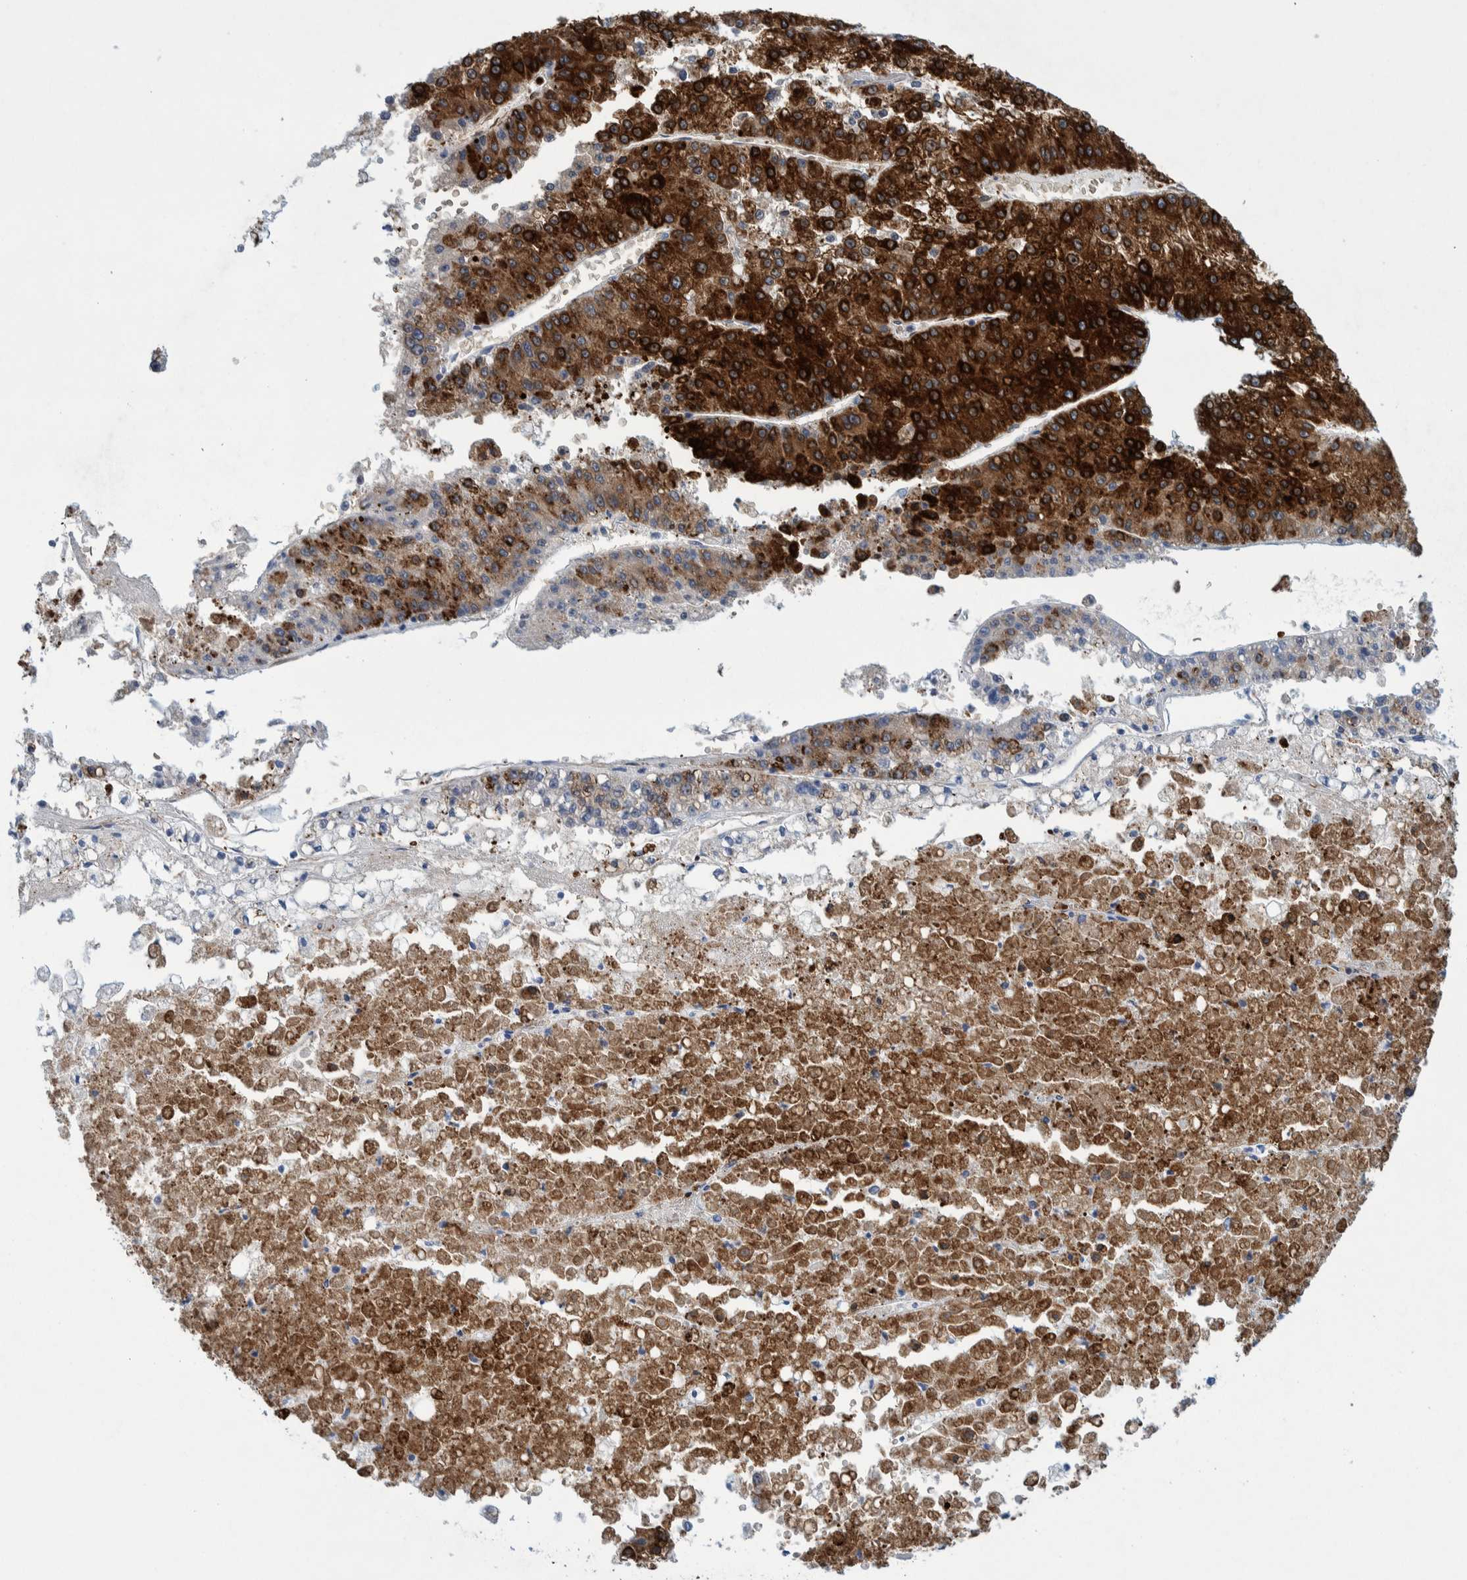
{"staining": {"intensity": "strong", "quantity": ">75%", "location": "cytoplasmic/membranous"}, "tissue": "liver cancer", "cell_type": "Tumor cells", "image_type": "cancer", "snomed": [{"axis": "morphology", "description": "Carcinoma, Hepatocellular, NOS"}, {"axis": "topography", "description": "Liver"}], "caption": "High-power microscopy captured an immunohistochemistry (IHC) micrograph of liver cancer, revealing strong cytoplasmic/membranous positivity in approximately >75% of tumor cells. (Stains: DAB in brown, nuclei in blue, Microscopy: brightfield microscopy at high magnification).", "gene": "THEM6", "patient": {"sex": "female", "age": 73}}